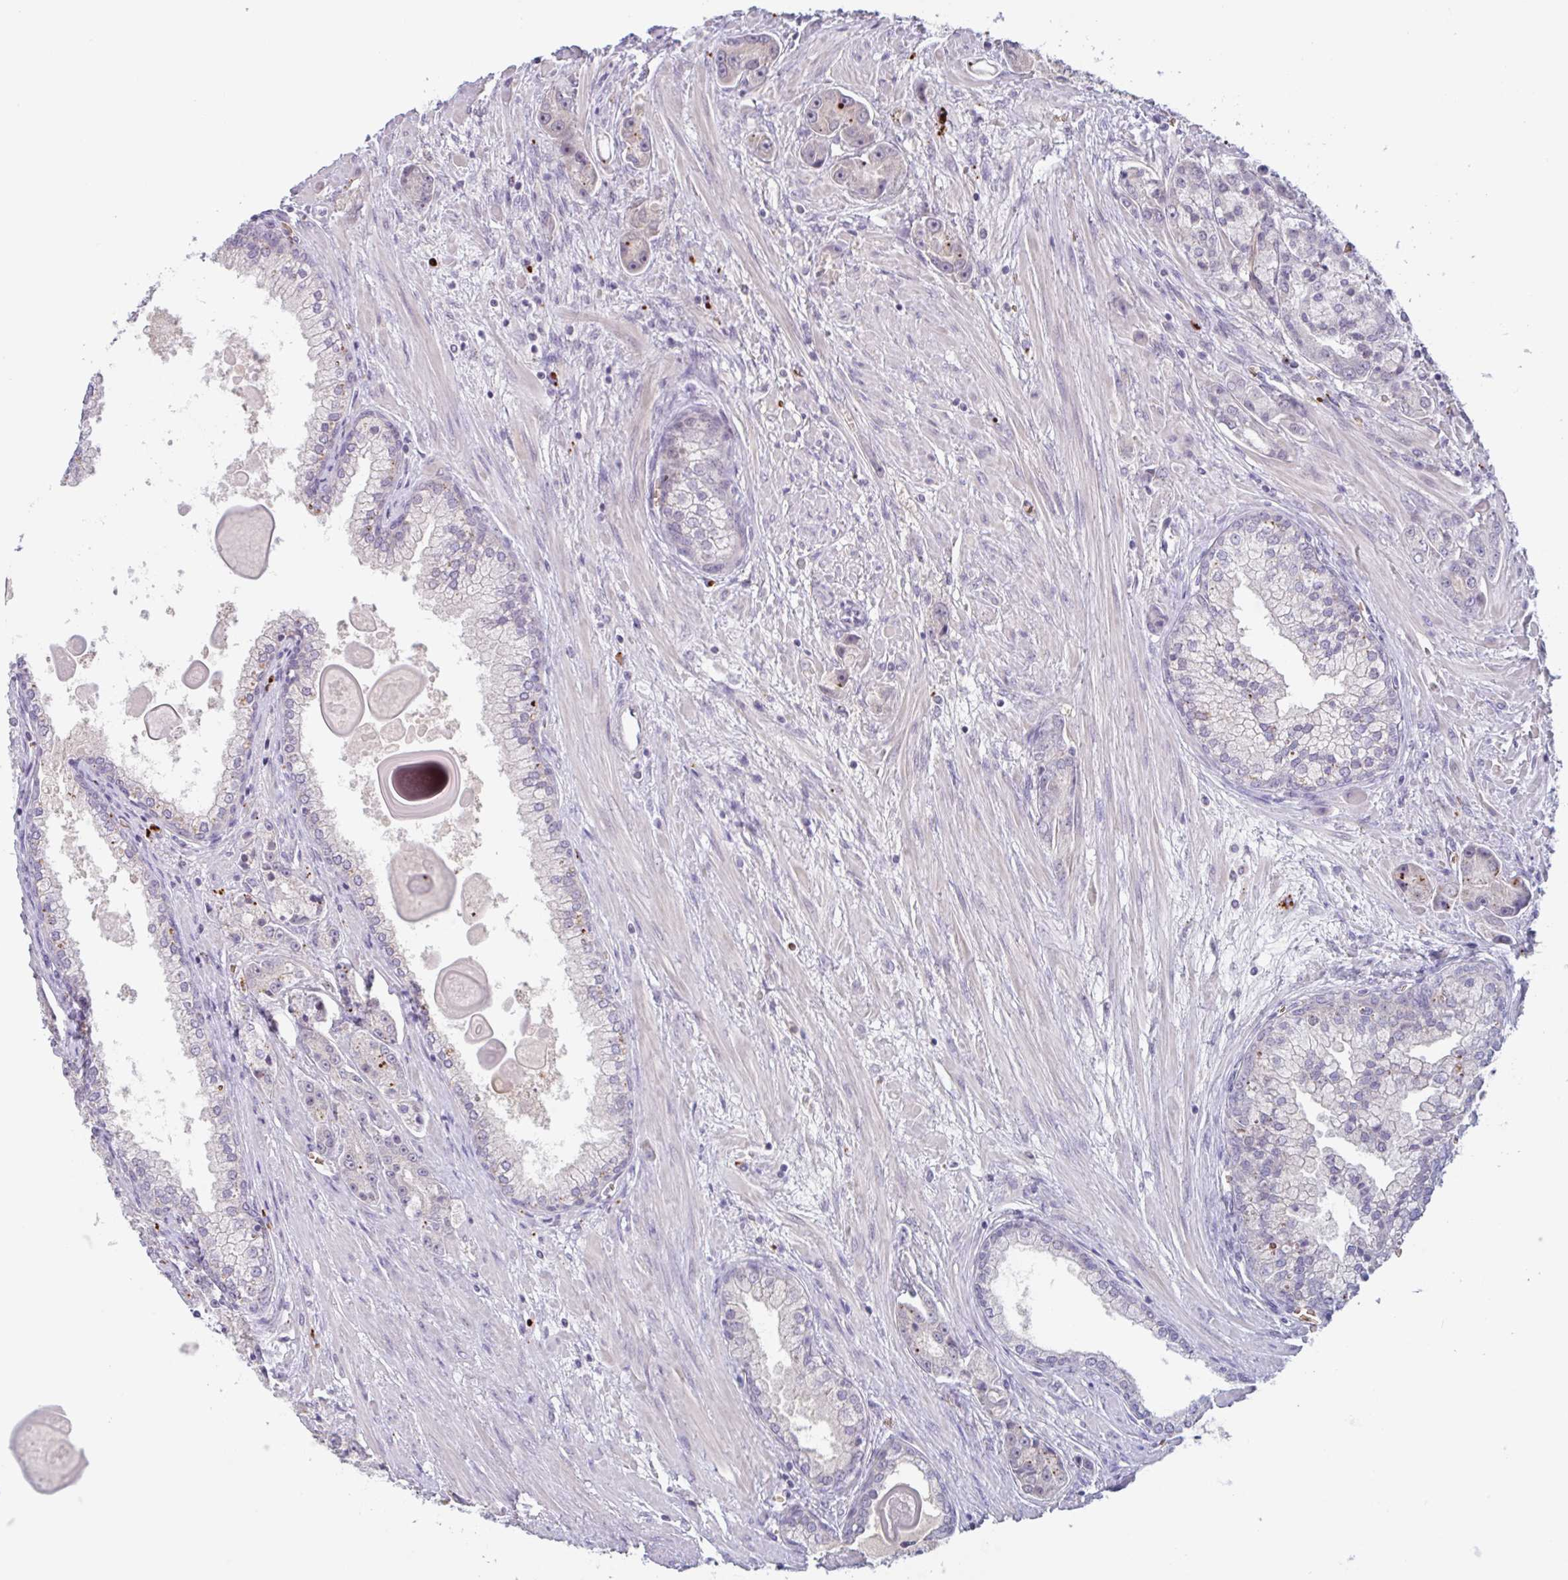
{"staining": {"intensity": "negative", "quantity": "none", "location": "none"}, "tissue": "prostate cancer", "cell_type": "Tumor cells", "image_type": "cancer", "snomed": [{"axis": "morphology", "description": "Adenocarcinoma, High grade"}, {"axis": "topography", "description": "Prostate"}], "caption": "DAB immunohistochemical staining of human prostate cancer shows no significant expression in tumor cells.", "gene": "RHAG", "patient": {"sex": "male", "age": 67}}